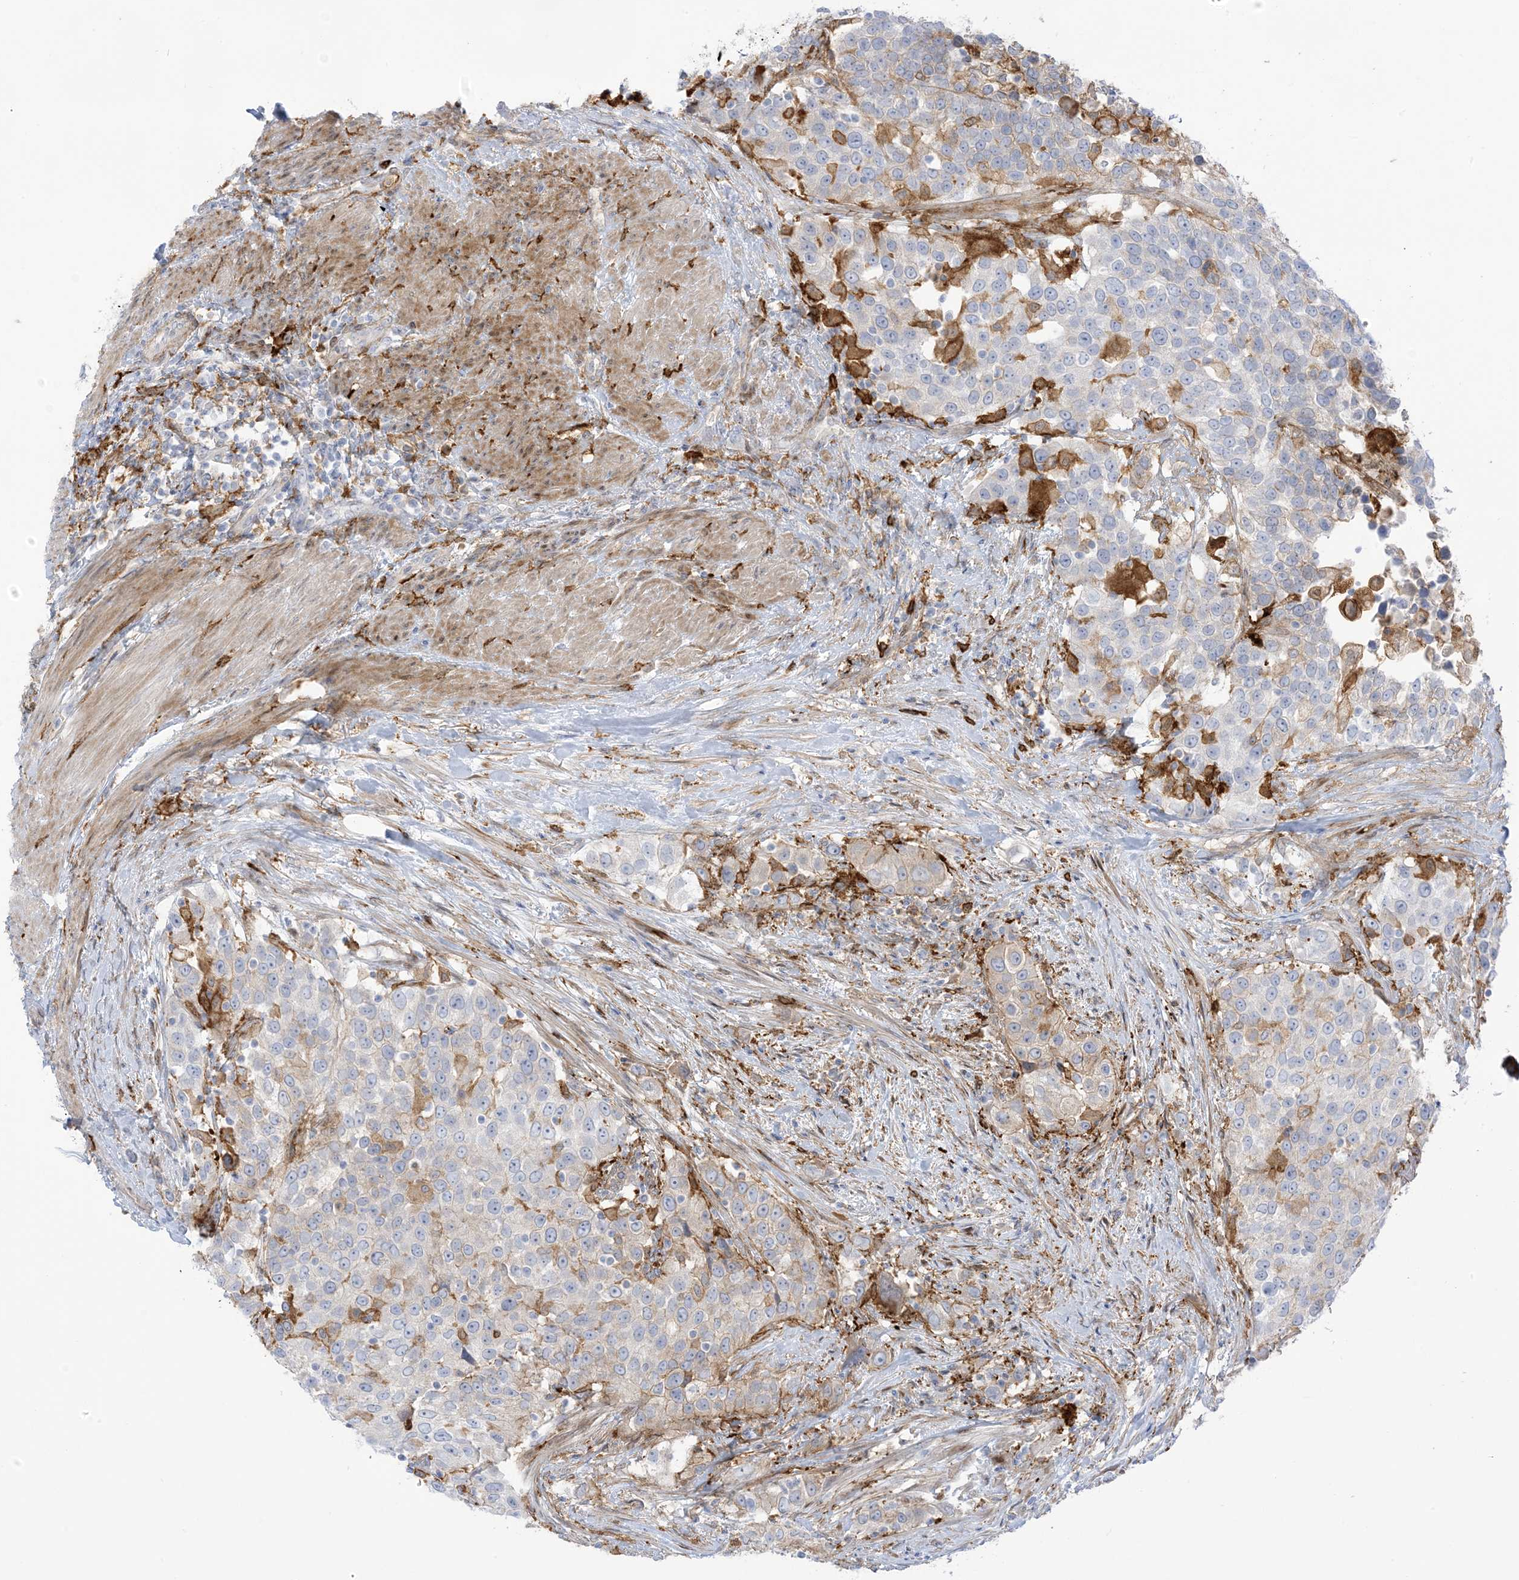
{"staining": {"intensity": "negative", "quantity": "none", "location": "none"}, "tissue": "urothelial cancer", "cell_type": "Tumor cells", "image_type": "cancer", "snomed": [{"axis": "morphology", "description": "Urothelial carcinoma, High grade"}, {"axis": "topography", "description": "Urinary bladder"}], "caption": "Tumor cells show no significant staining in urothelial cancer.", "gene": "ICMT", "patient": {"sex": "female", "age": 80}}